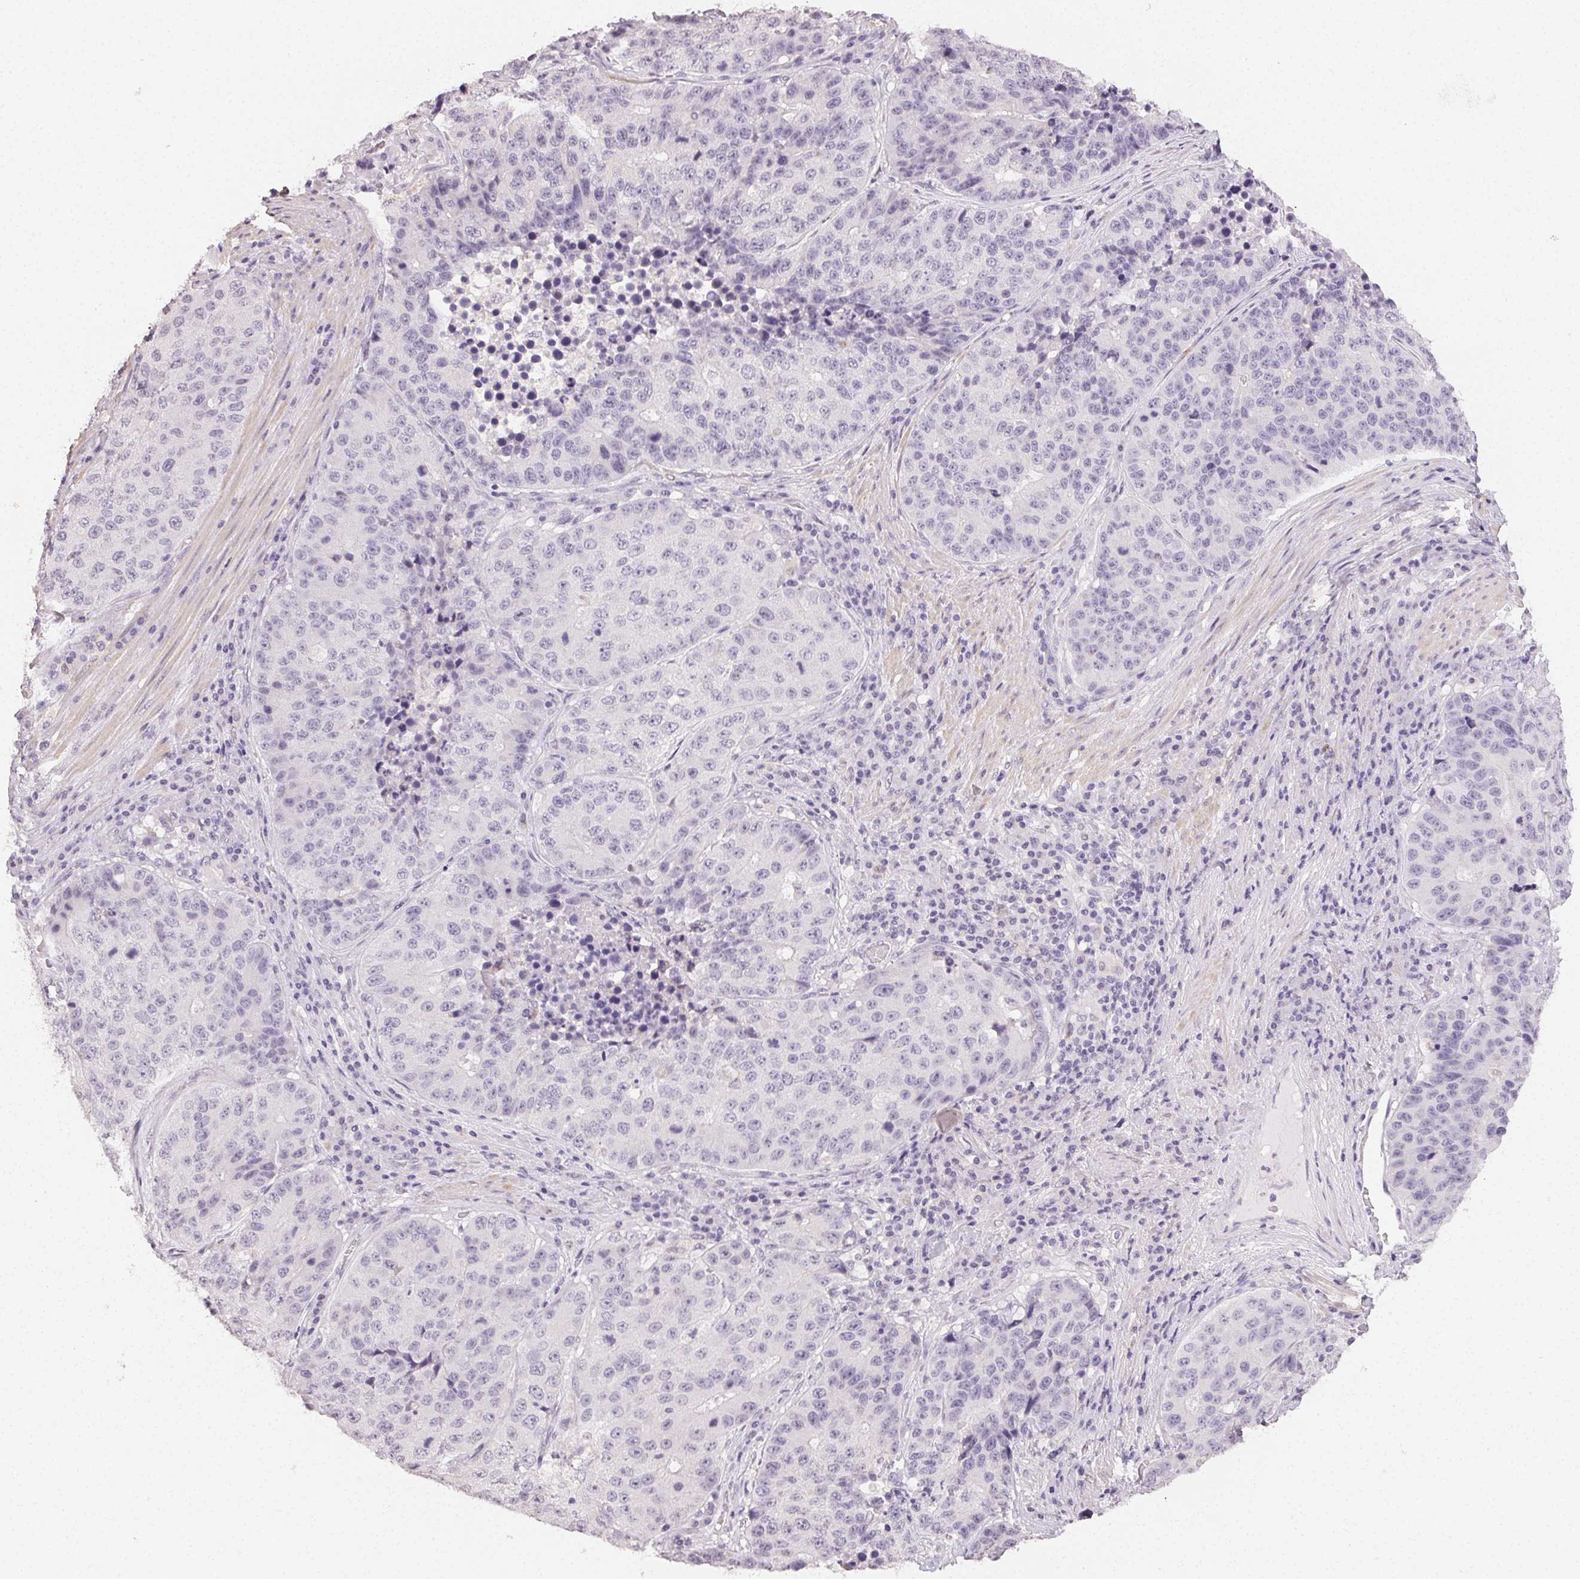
{"staining": {"intensity": "negative", "quantity": "none", "location": "none"}, "tissue": "stomach cancer", "cell_type": "Tumor cells", "image_type": "cancer", "snomed": [{"axis": "morphology", "description": "Adenocarcinoma, NOS"}, {"axis": "topography", "description": "Stomach"}], "caption": "There is no significant staining in tumor cells of adenocarcinoma (stomach). (Immunohistochemistry, brightfield microscopy, high magnification).", "gene": "TMEM174", "patient": {"sex": "male", "age": 71}}